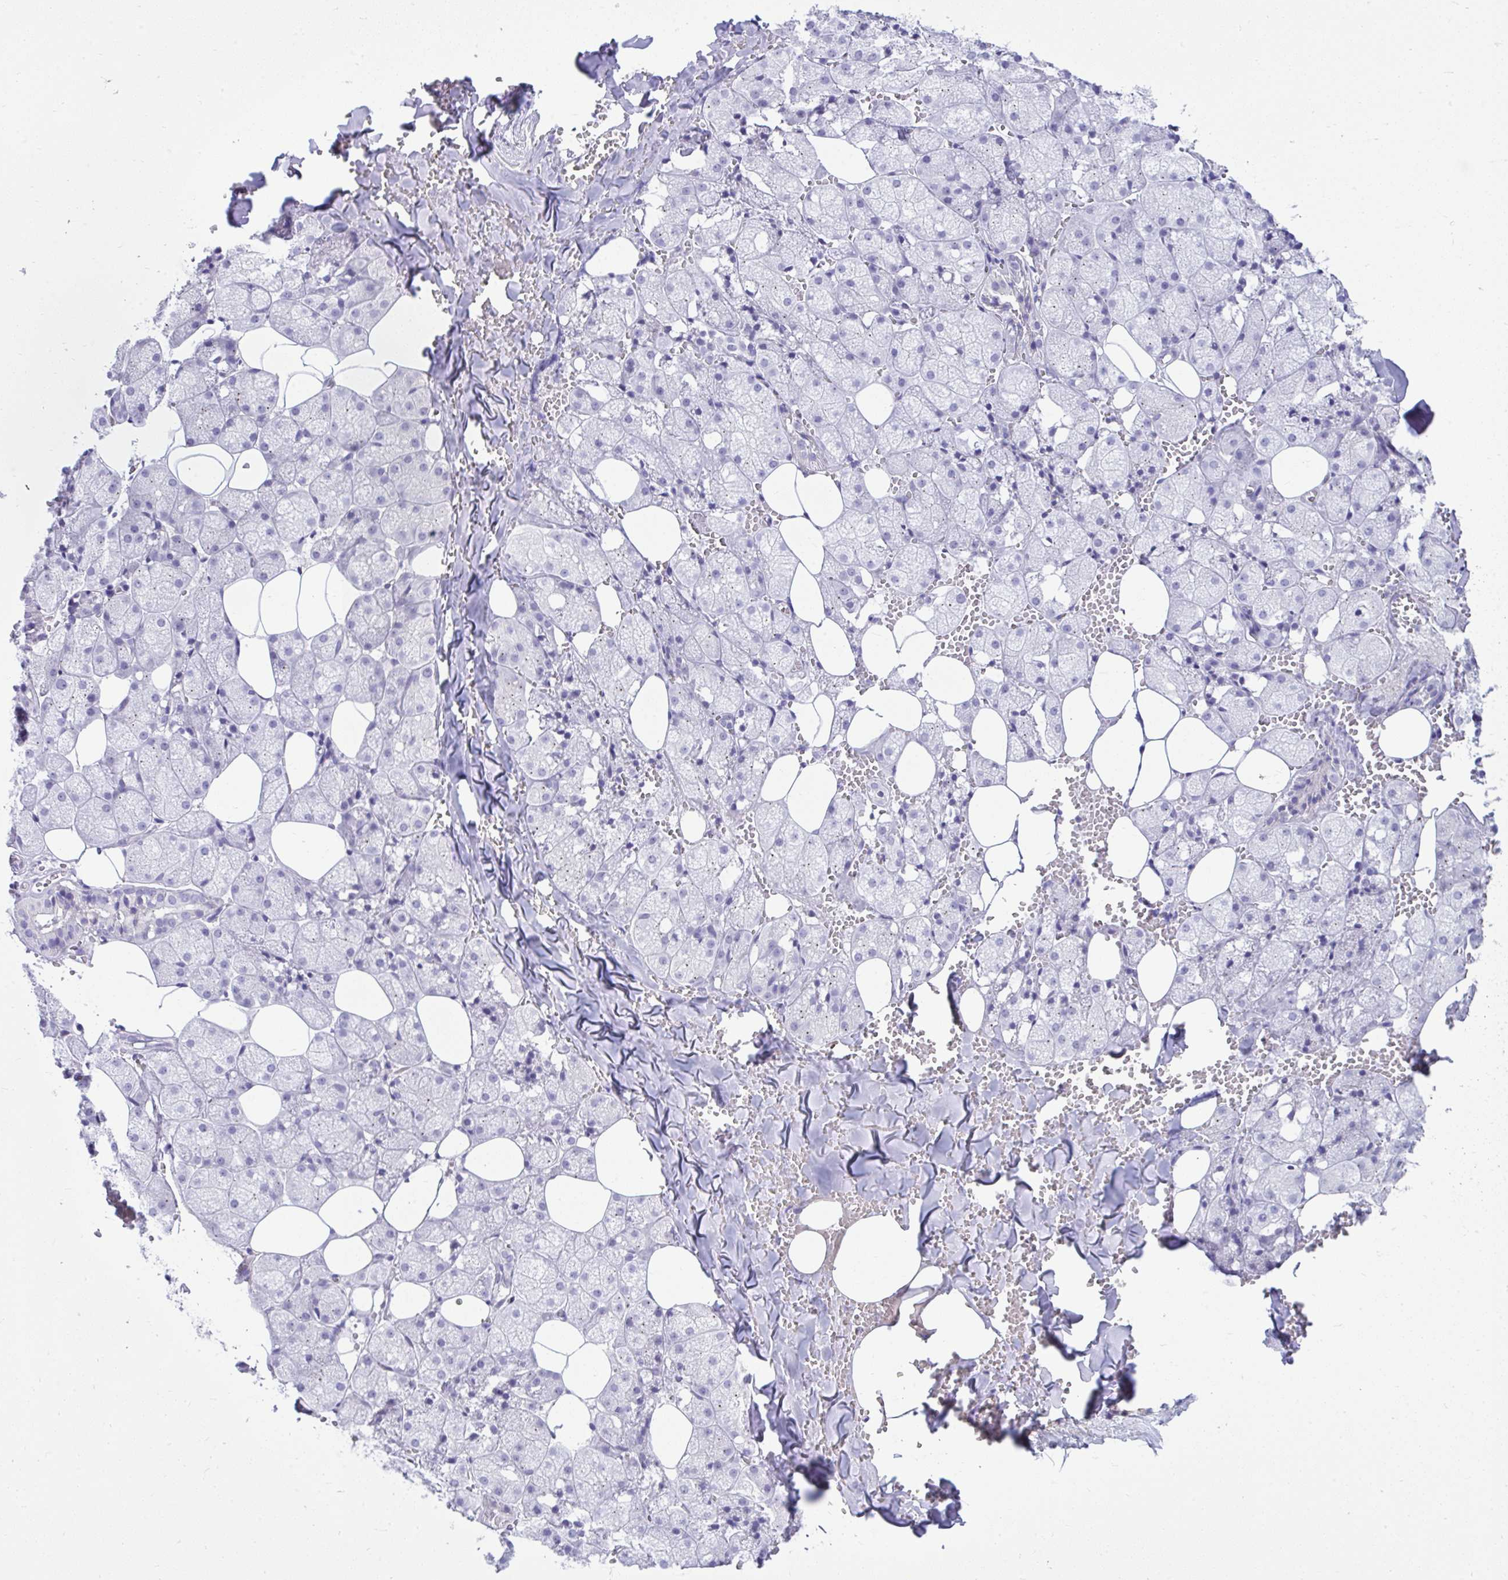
{"staining": {"intensity": "negative", "quantity": "none", "location": "none"}, "tissue": "salivary gland", "cell_type": "Glandular cells", "image_type": "normal", "snomed": [{"axis": "morphology", "description": "Normal tissue, NOS"}, {"axis": "topography", "description": "Salivary gland"}, {"axis": "topography", "description": "Peripheral nerve tissue"}], "caption": "IHC of unremarkable salivary gland displays no staining in glandular cells. Nuclei are stained in blue.", "gene": "PIGZ", "patient": {"sex": "male", "age": 38}}